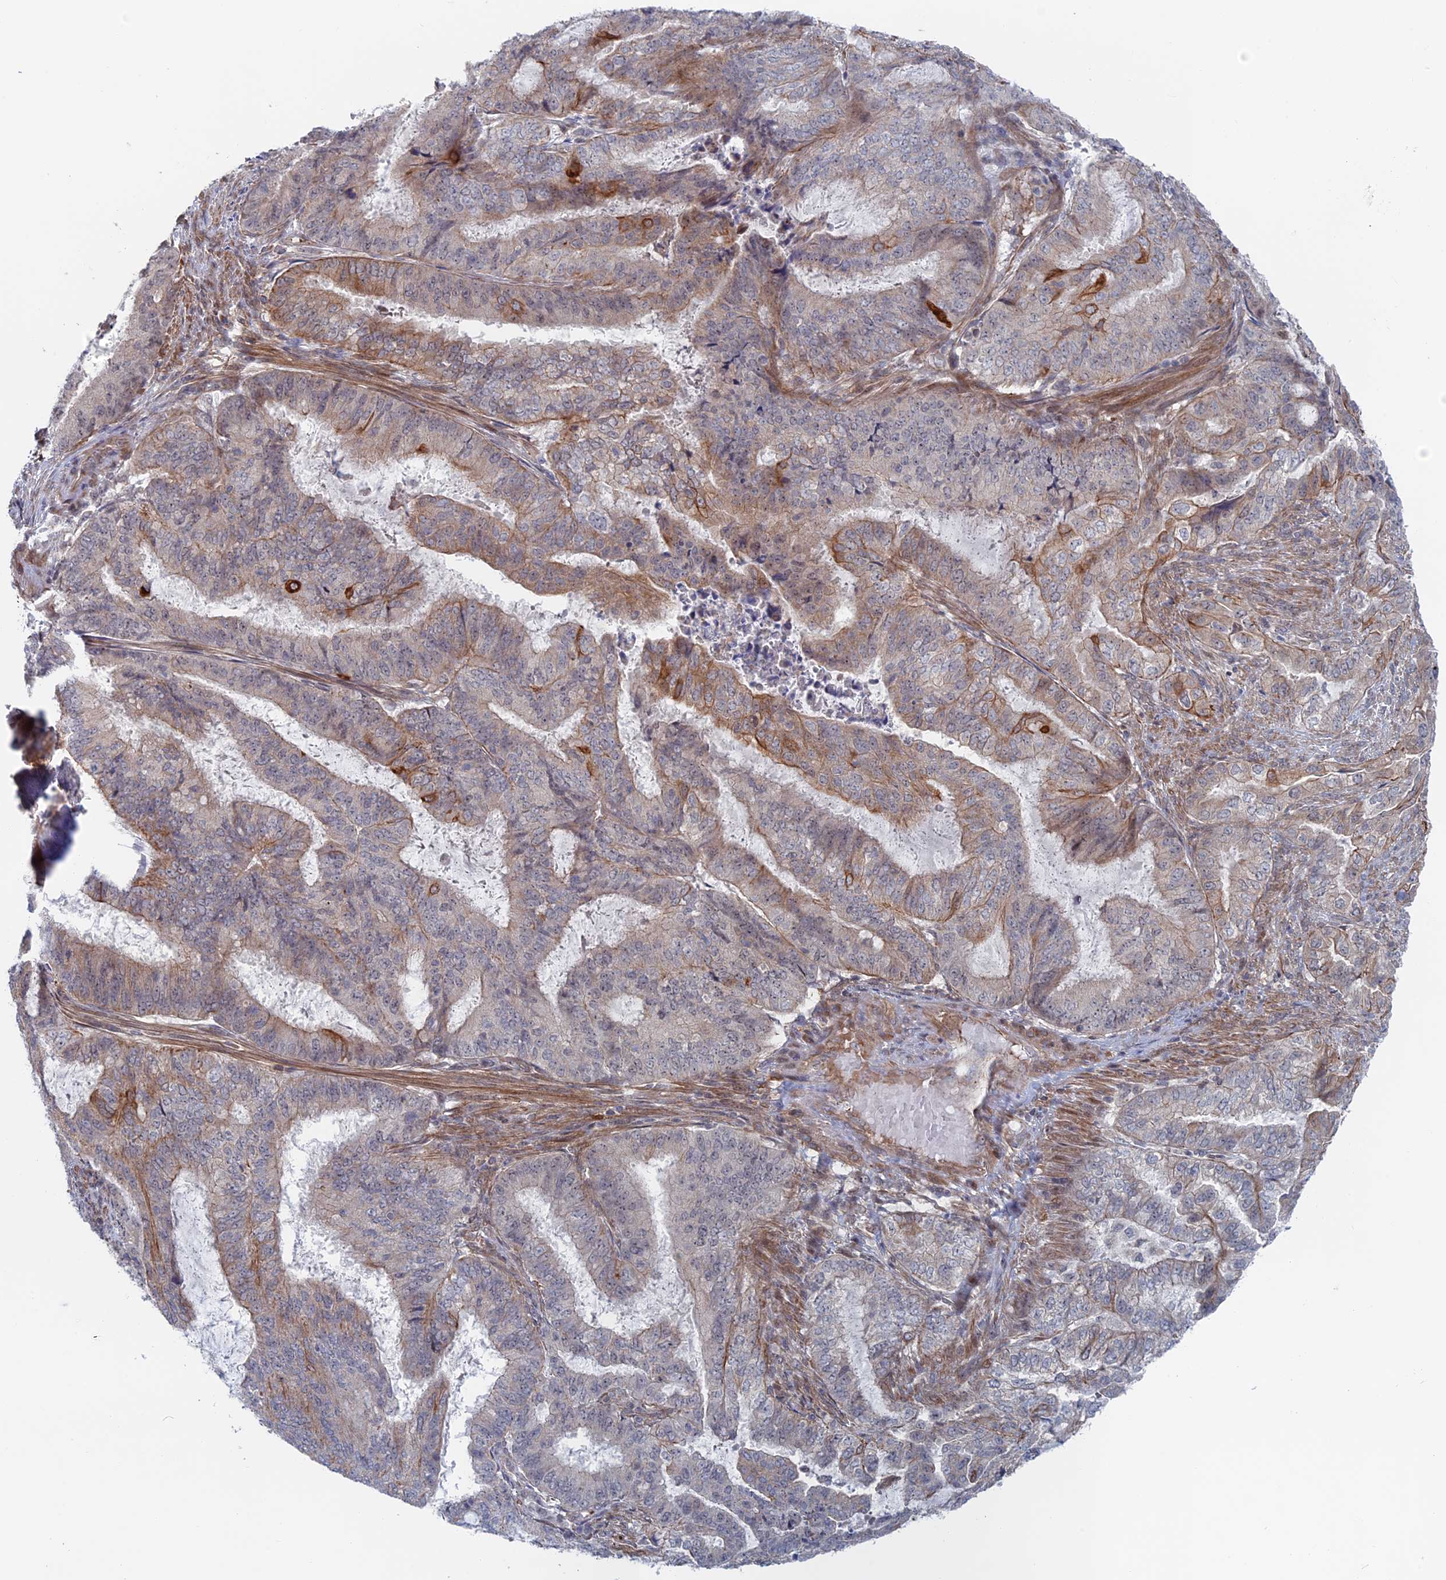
{"staining": {"intensity": "moderate", "quantity": "<25%", "location": "cytoplasmic/membranous"}, "tissue": "endometrial cancer", "cell_type": "Tumor cells", "image_type": "cancer", "snomed": [{"axis": "morphology", "description": "Adenocarcinoma, NOS"}, {"axis": "topography", "description": "Endometrium"}], "caption": "Protein staining demonstrates moderate cytoplasmic/membranous positivity in about <25% of tumor cells in endometrial adenocarcinoma.", "gene": "IL7", "patient": {"sex": "female", "age": 51}}